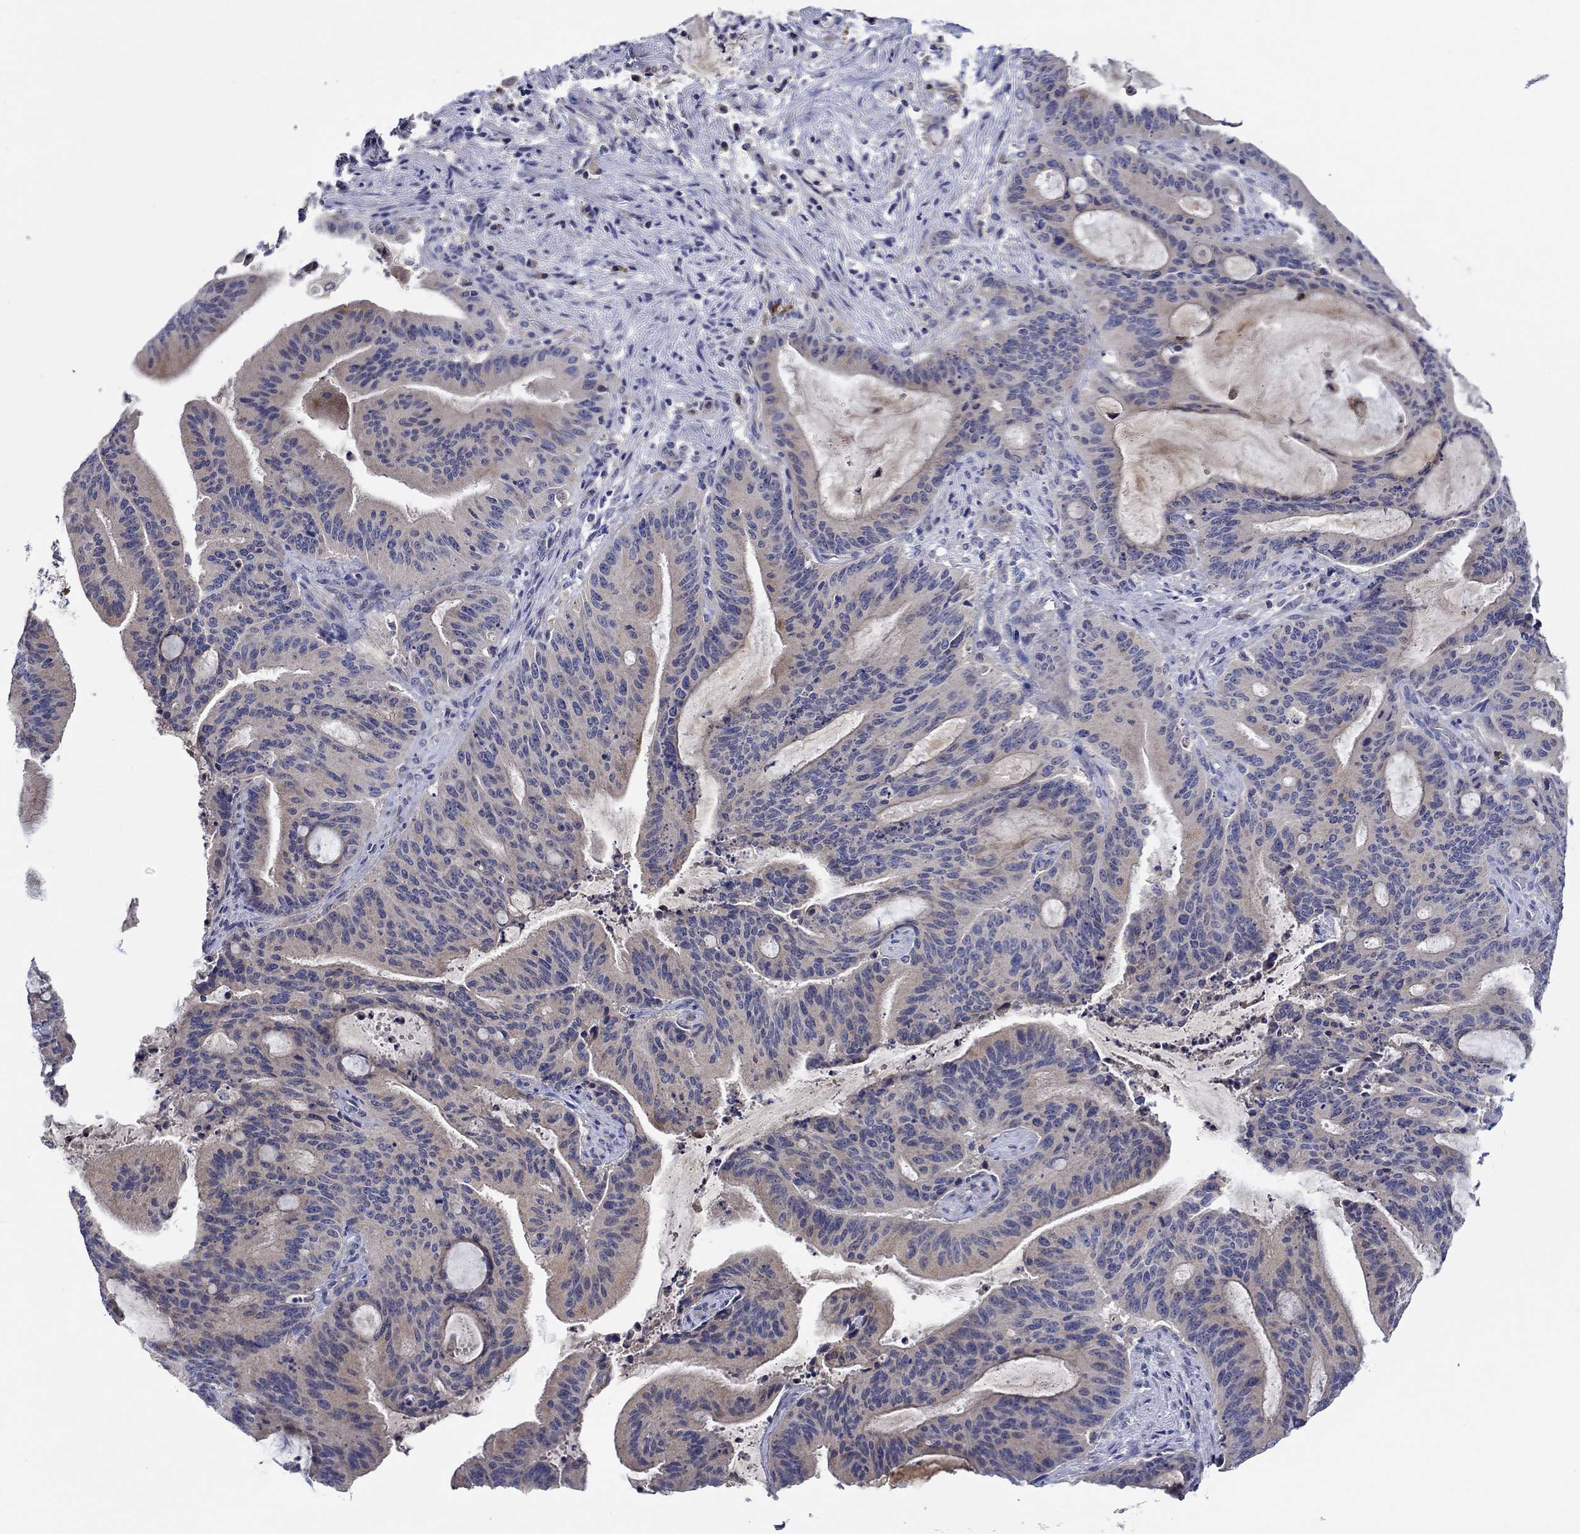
{"staining": {"intensity": "weak", "quantity": ">75%", "location": "cytoplasmic/membranous"}, "tissue": "liver cancer", "cell_type": "Tumor cells", "image_type": "cancer", "snomed": [{"axis": "morphology", "description": "Cholangiocarcinoma"}, {"axis": "topography", "description": "Liver"}], "caption": "Liver cholangiocarcinoma stained with a brown dye reveals weak cytoplasmic/membranous positive expression in approximately >75% of tumor cells.", "gene": "CHIT1", "patient": {"sex": "female", "age": 73}}